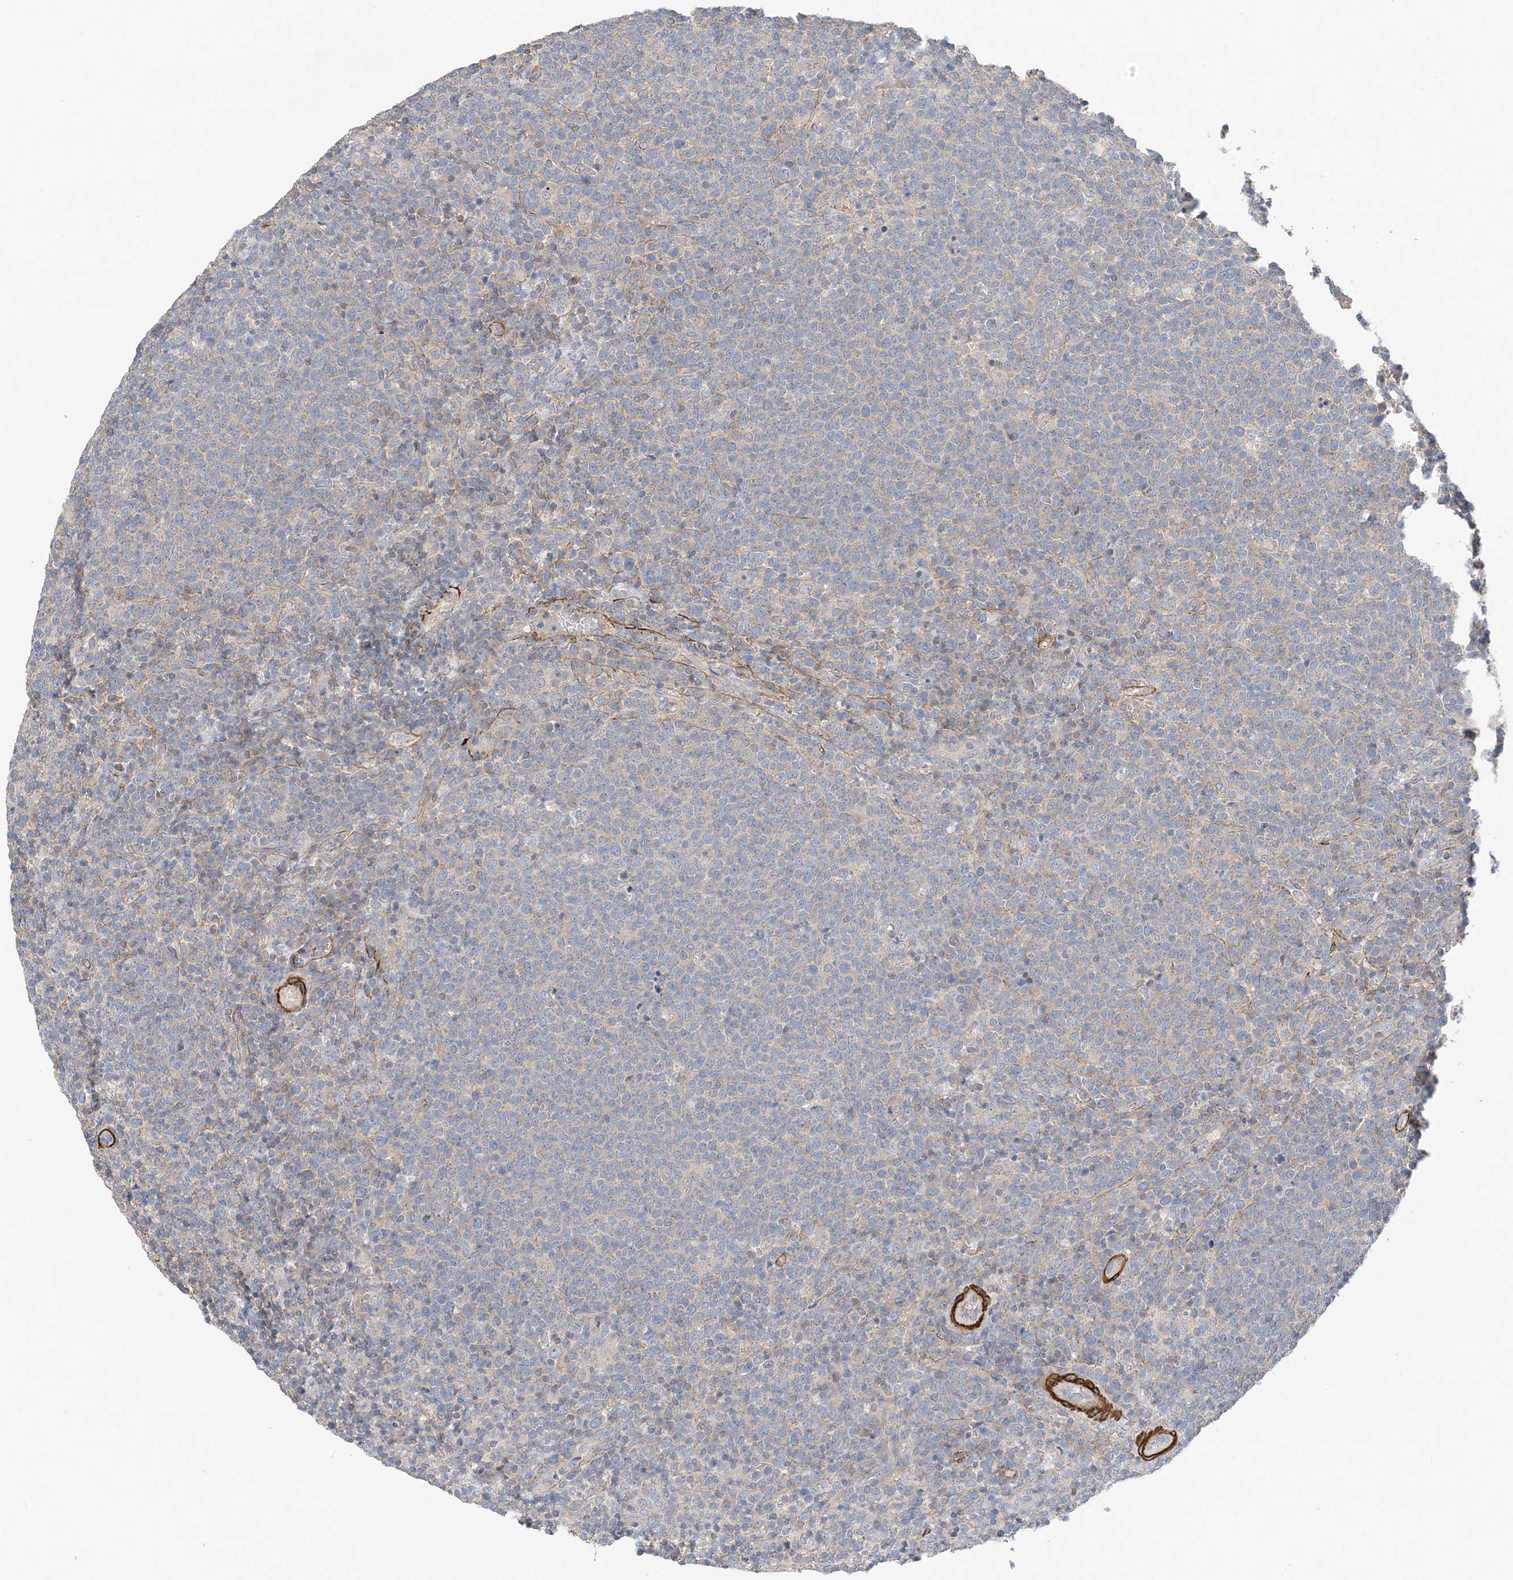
{"staining": {"intensity": "weak", "quantity": "<25%", "location": "cytoplasmic/membranous"}, "tissue": "lymphoma", "cell_type": "Tumor cells", "image_type": "cancer", "snomed": [{"axis": "morphology", "description": "Malignant lymphoma, non-Hodgkin's type, High grade"}, {"axis": "topography", "description": "Lymph node"}], "caption": "Immunohistochemical staining of human high-grade malignant lymphoma, non-Hodgkin's type demonstrates no significant expression in tumor cells.", "gene": "KIFBP", "patient": {"sex": "male", "age": 61}}